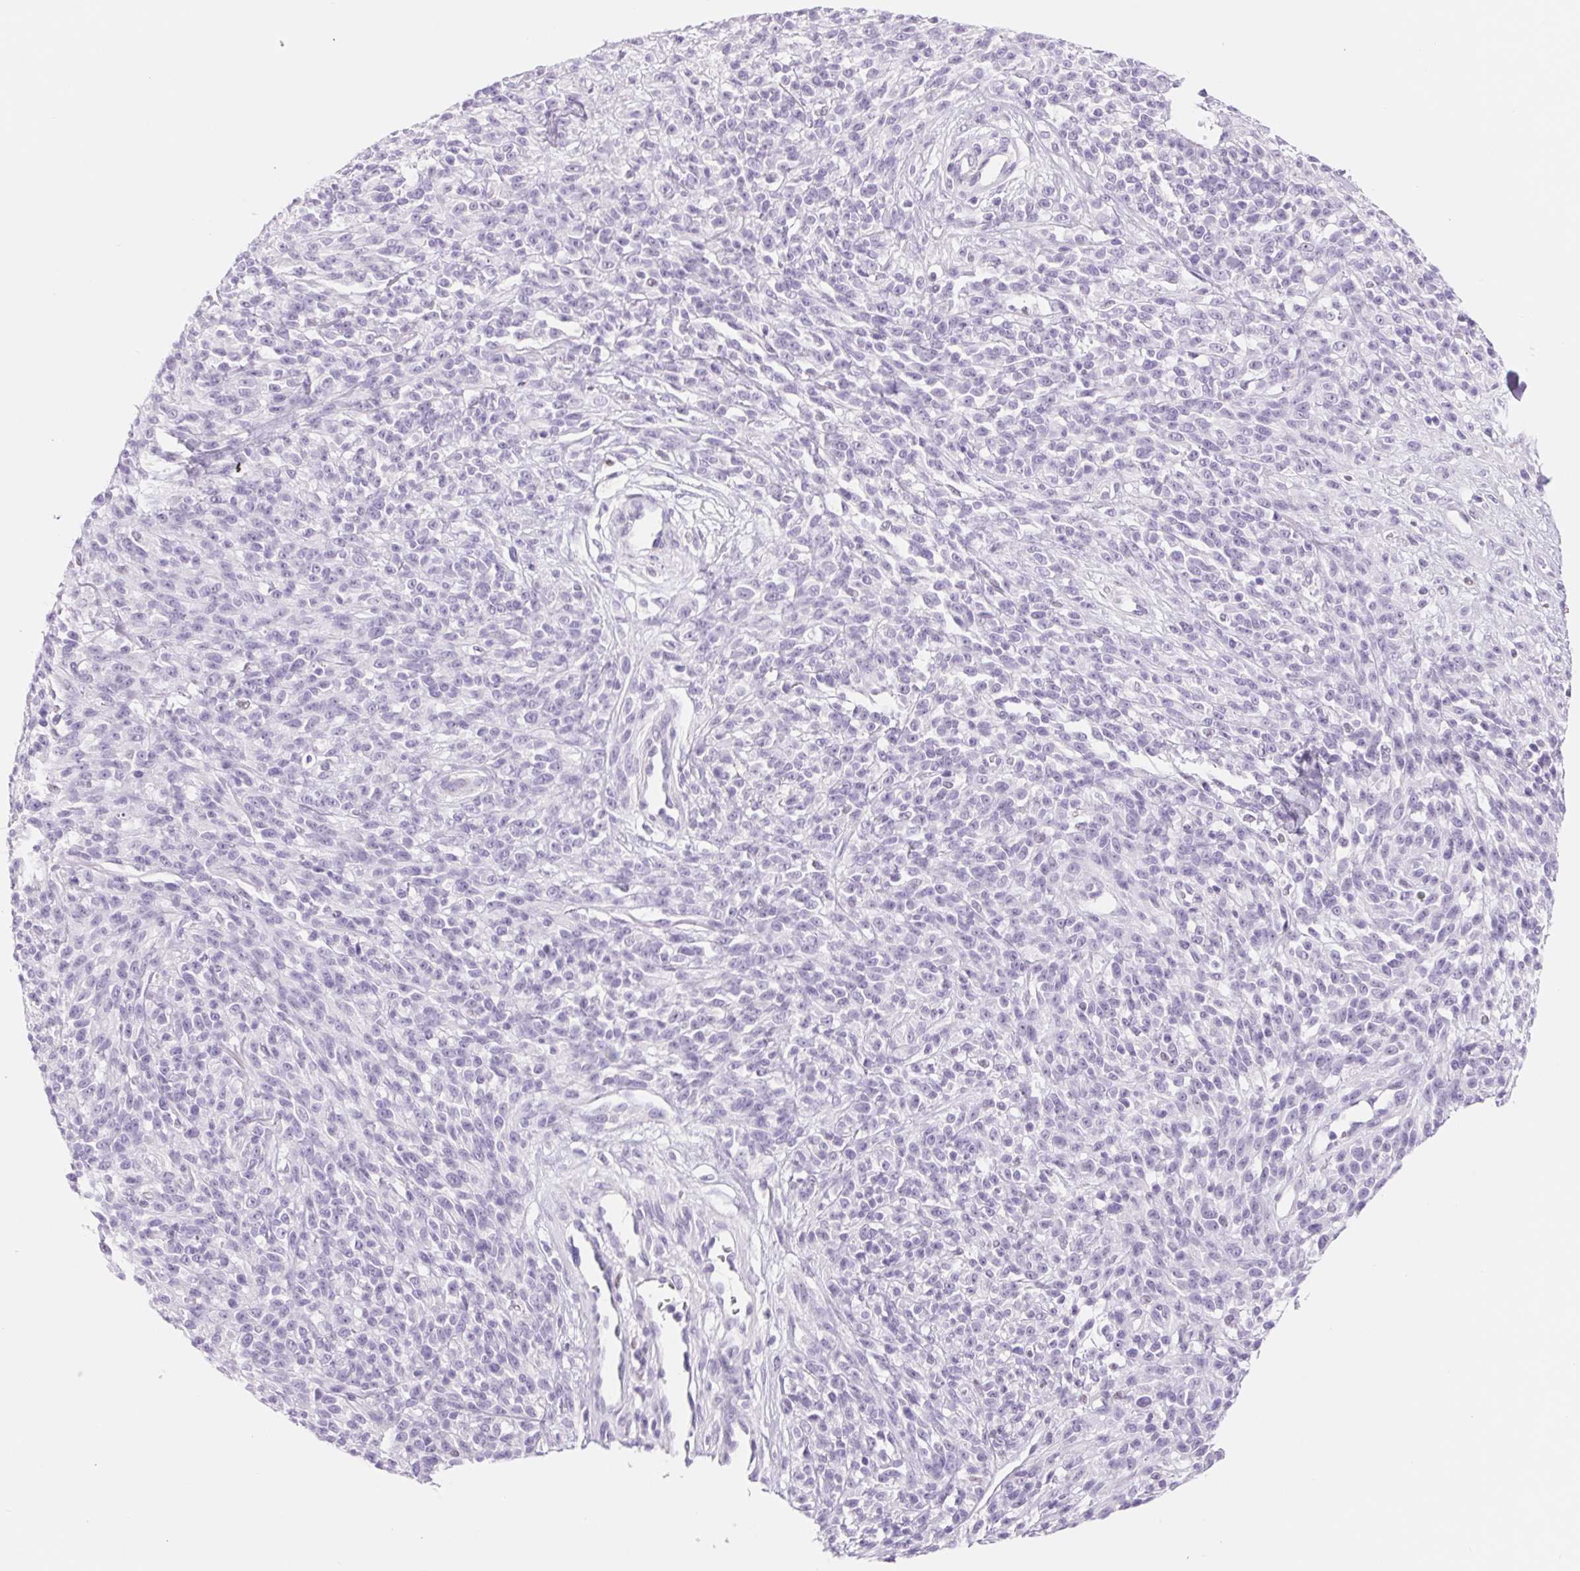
{"staining": {"intensity": "negative", "quantity": "none", "location": "none"}, "tissue": "melanoma", "cell_type": "Tumor cells", "image_type": "cancer", "snomed": [{"axis": "morphology", "description": "Malignant melanoma, NOS"}, {"axis": "topography", "description": "Skin"}, {"axis": "topography", "description": "Skin of trunk"}], "caption": "Immunohistochemistry of human melanoma reveals no positivity in tumor cells. (IHC, brightfield microscopy, high magnification).", "gene": "ASGR2", "patient": {"sex": "male", "age": 74}}